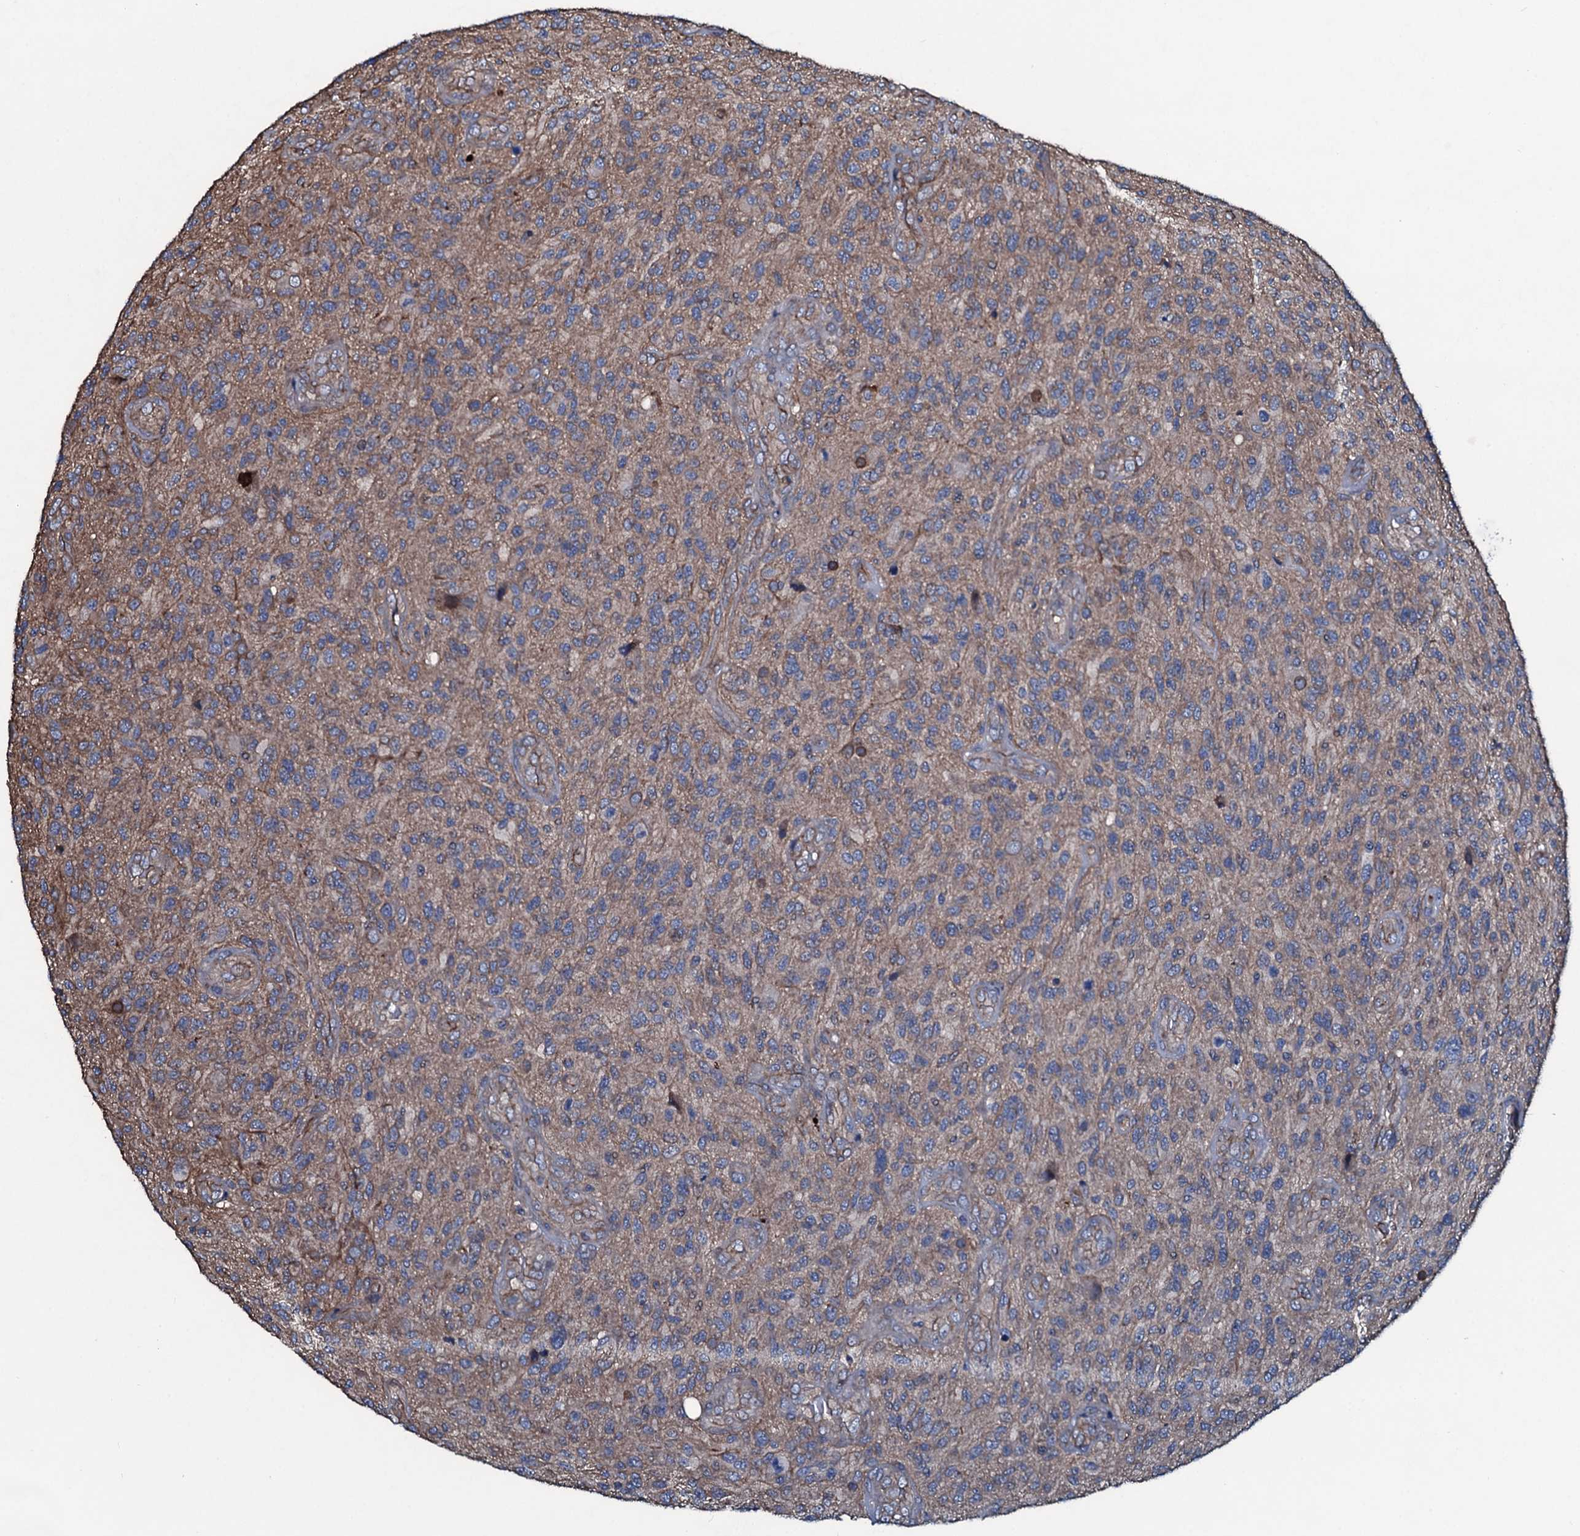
{"staining": {"intensity": "weak", "quantity": "25%-75%", "location": "cytoplasmic/membranous"}, "tissue": "glioma", "cell_type": "Tumor cells", "image_type": "cancer", "snomed": [{"axis": "morphology", "description": "Glioma, malignant, High grade"}, {"axis": "topography", "description": "Brain"}], "caption": "Glioma stained for a protein (brown) displays weak cytoplasmic/membranous positive expression in approximately 25%-75% of tumor cells.", "gene": "DMAC2", "patient": {"sex": "male", "age": 47}}